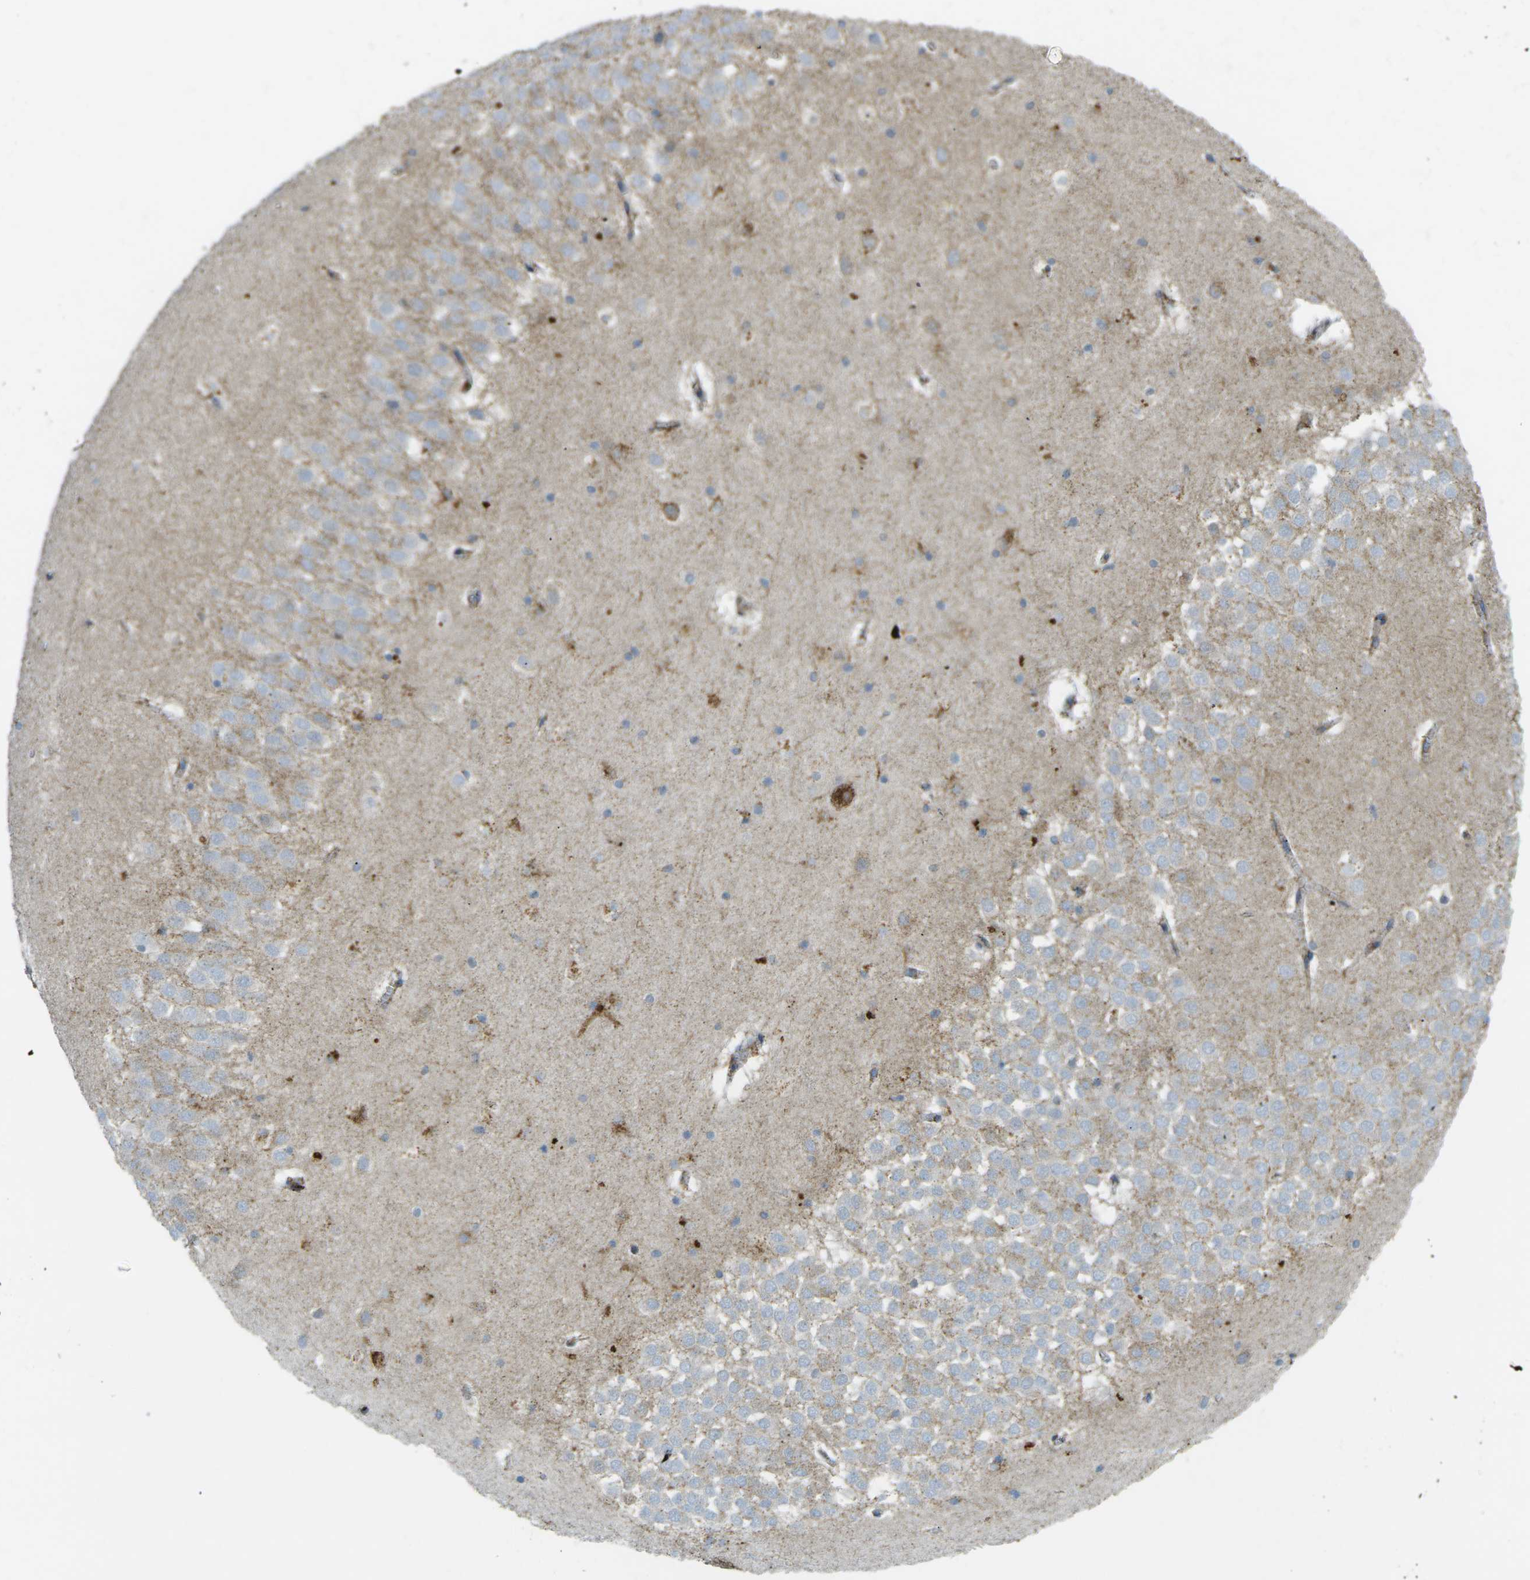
{"staining": {"intensity": "moderate", "quantity": "25%-75%", "location": "cytoplasmic/membranous"}, "tissue": "hippocampus", "cell_type": "Glial cells", "image_type": "normal", "snomed": [{"axis": "morphology", "description": "Normal tissue, NOS"}, {"axis": "topography", "description": "Hippocampus"}], "caption": "A high-resolution image shows IHC staining of normal hippocampus, which demonstrates moderate cytoplasmic/membranous positivity in about 25%-75% of glial cells. The protein of interest is shown in brown color, while the nuclei are stained blue.", "gene": "CYB5R1", "patient": {"sex": "male", "age": 45}}